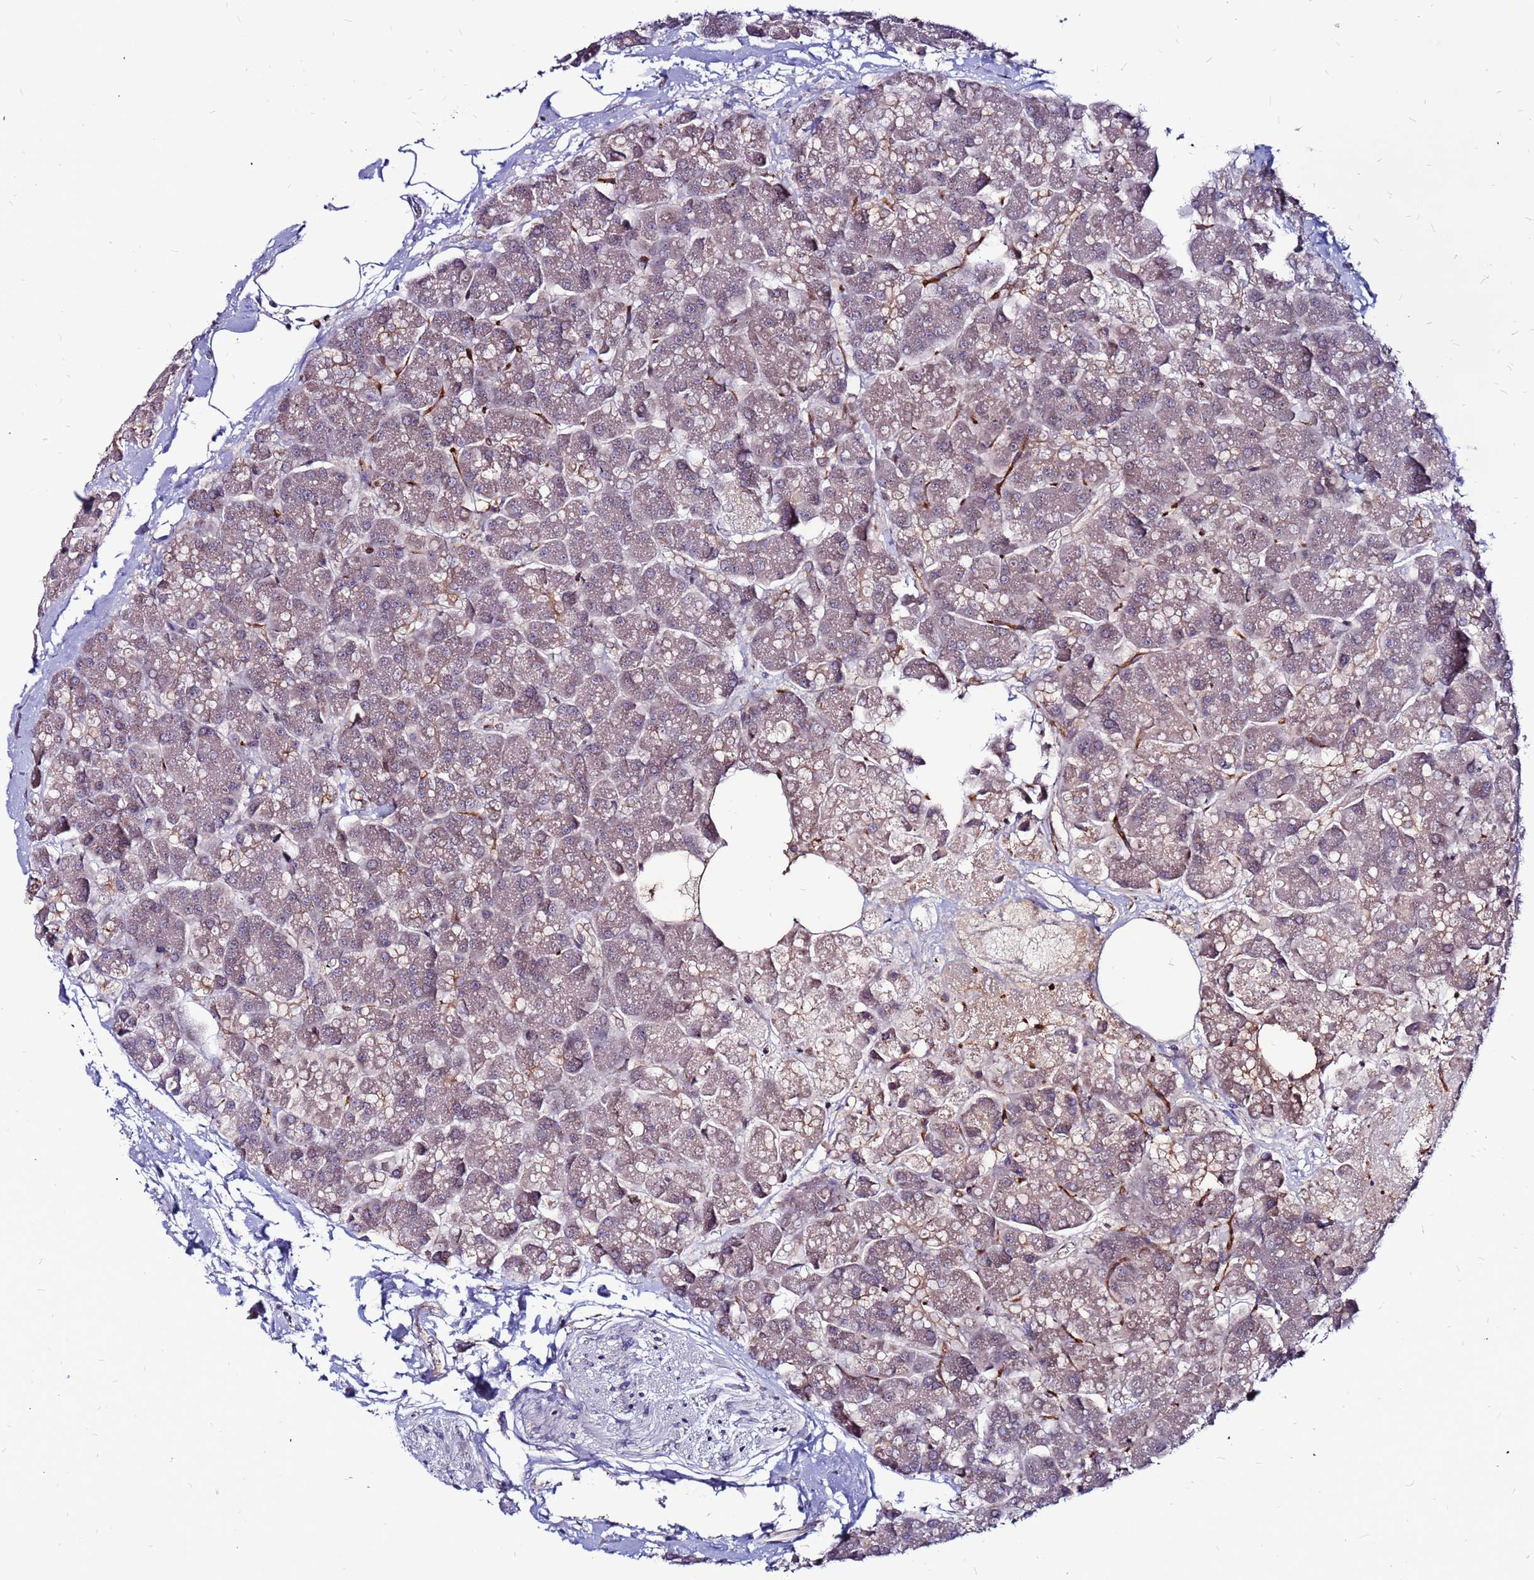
{"staining": {"intensity": "moderate", "quantity": "<25%", "location": "cytoplasmic/membranous"}, "tissue": "pancreas", "cell_type": "Exocrine glandular cells", "image_type": "normal", "snomed": [{"axis": "morphology", "description": "Normal tissue, NOS"}, {"axis": "topography", "description": "Pancreas"}, {"axis": "topography", "description": "Peripheral nerve tissue"}], "caption": "There is low levels of moderate cytoplasmic/membranous expression in exocrine glandular cells of normal pancreas, as demonstrated by immunohistochemical staining (brown color).", "gene": "CCDC71", "patient": {"sex": "male", "age": 54}}